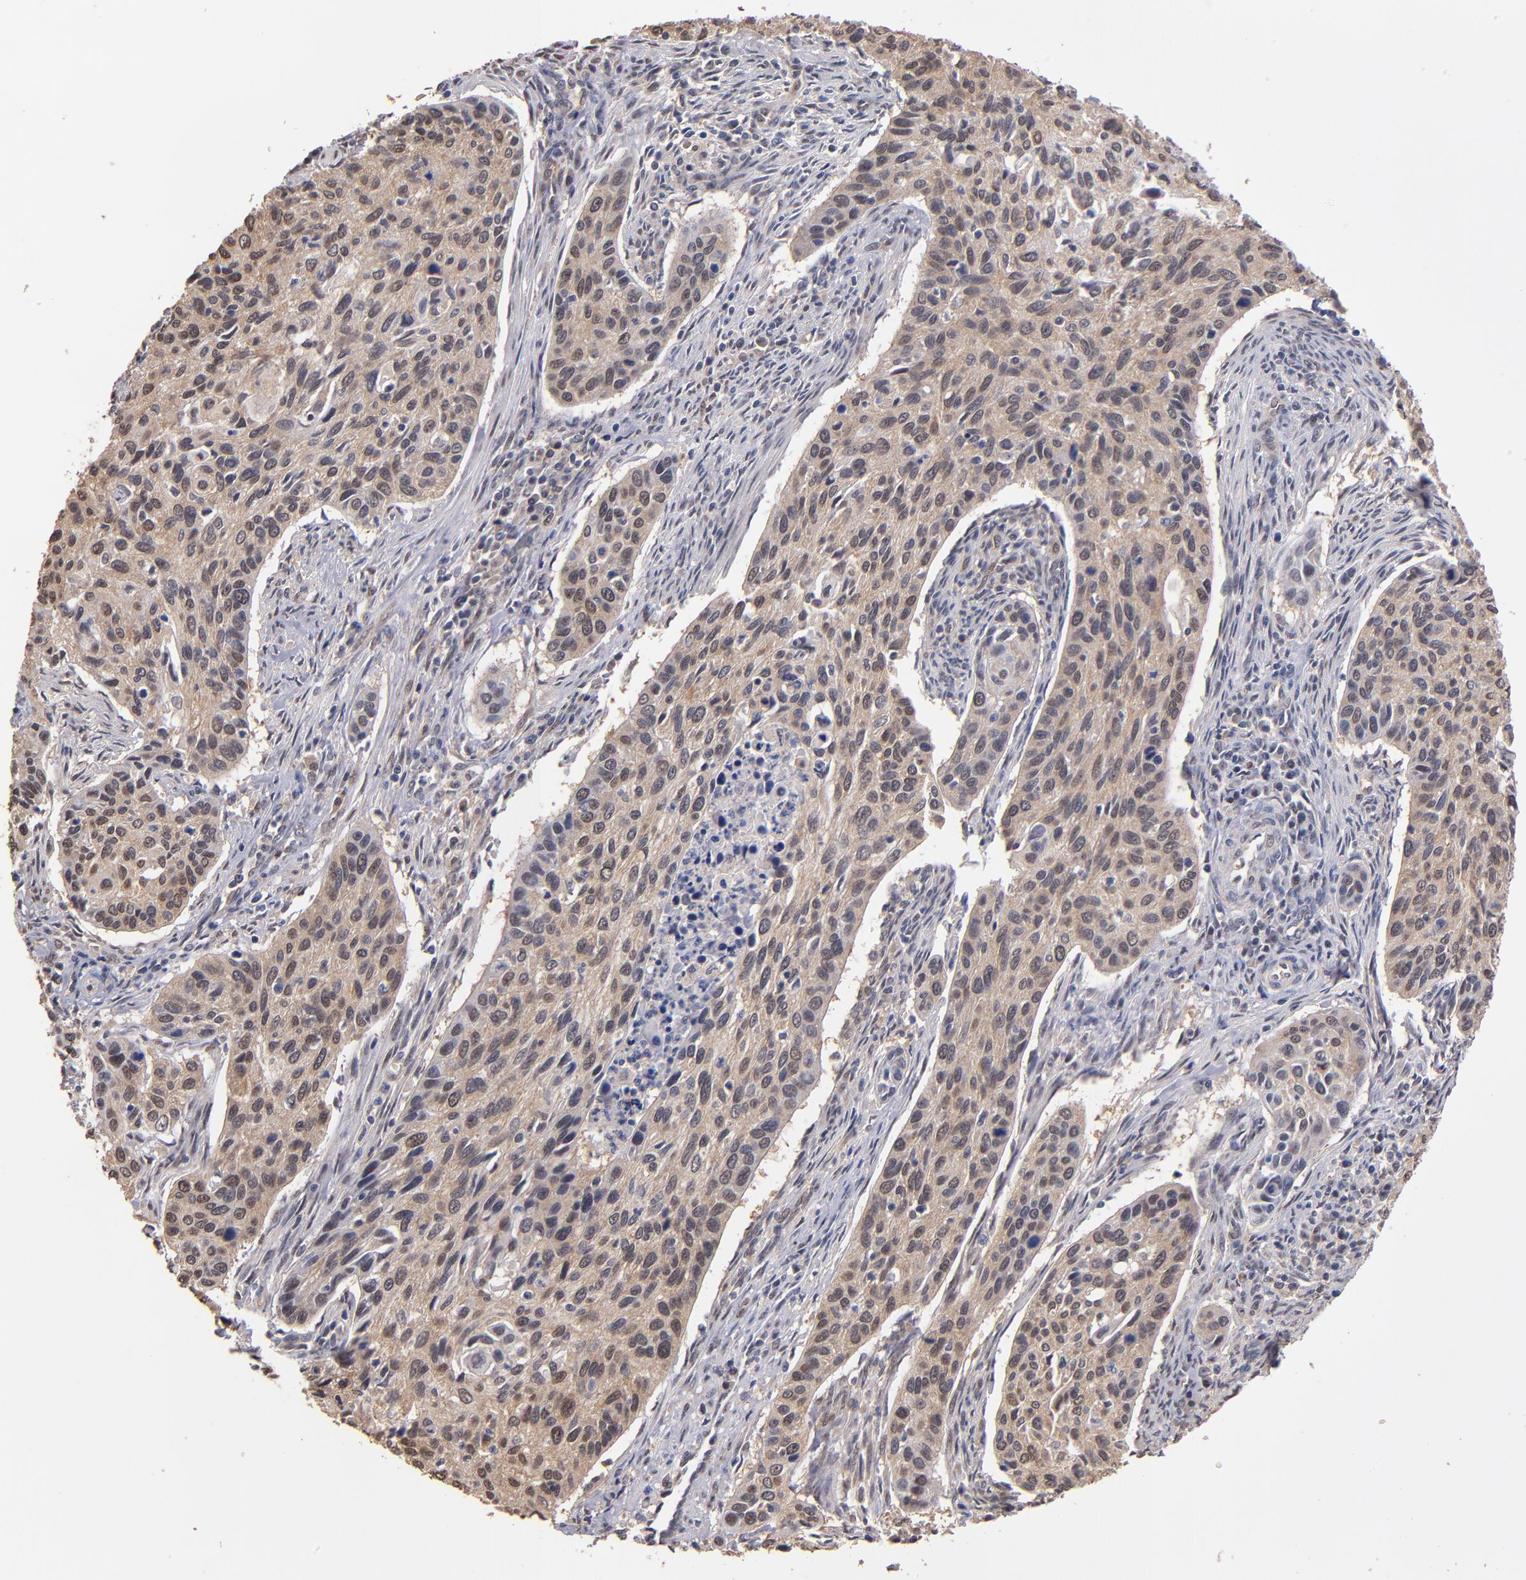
{"staining": {"intensity": "weak", "quantity": ">75%", "location": "cytoplasmic/membranous"}, "tissue": "cervical cancer", "cell_type": "Tumor cells", "image_type": "cancer", "snomed": [{"axis": "morphology", "description": "Squamous cell carcinoma, NOS"}, {"axis": "topography", "description": "Cervix"}], "caption": "A micrograph of human squamous cell carcinoma (cervical) stained for a protein demonstrates weak cytoplasmic/membranous brown staining in tumor cells.", "gene": "PSMD10", "patient": {"sex": "female", "age": 57}}